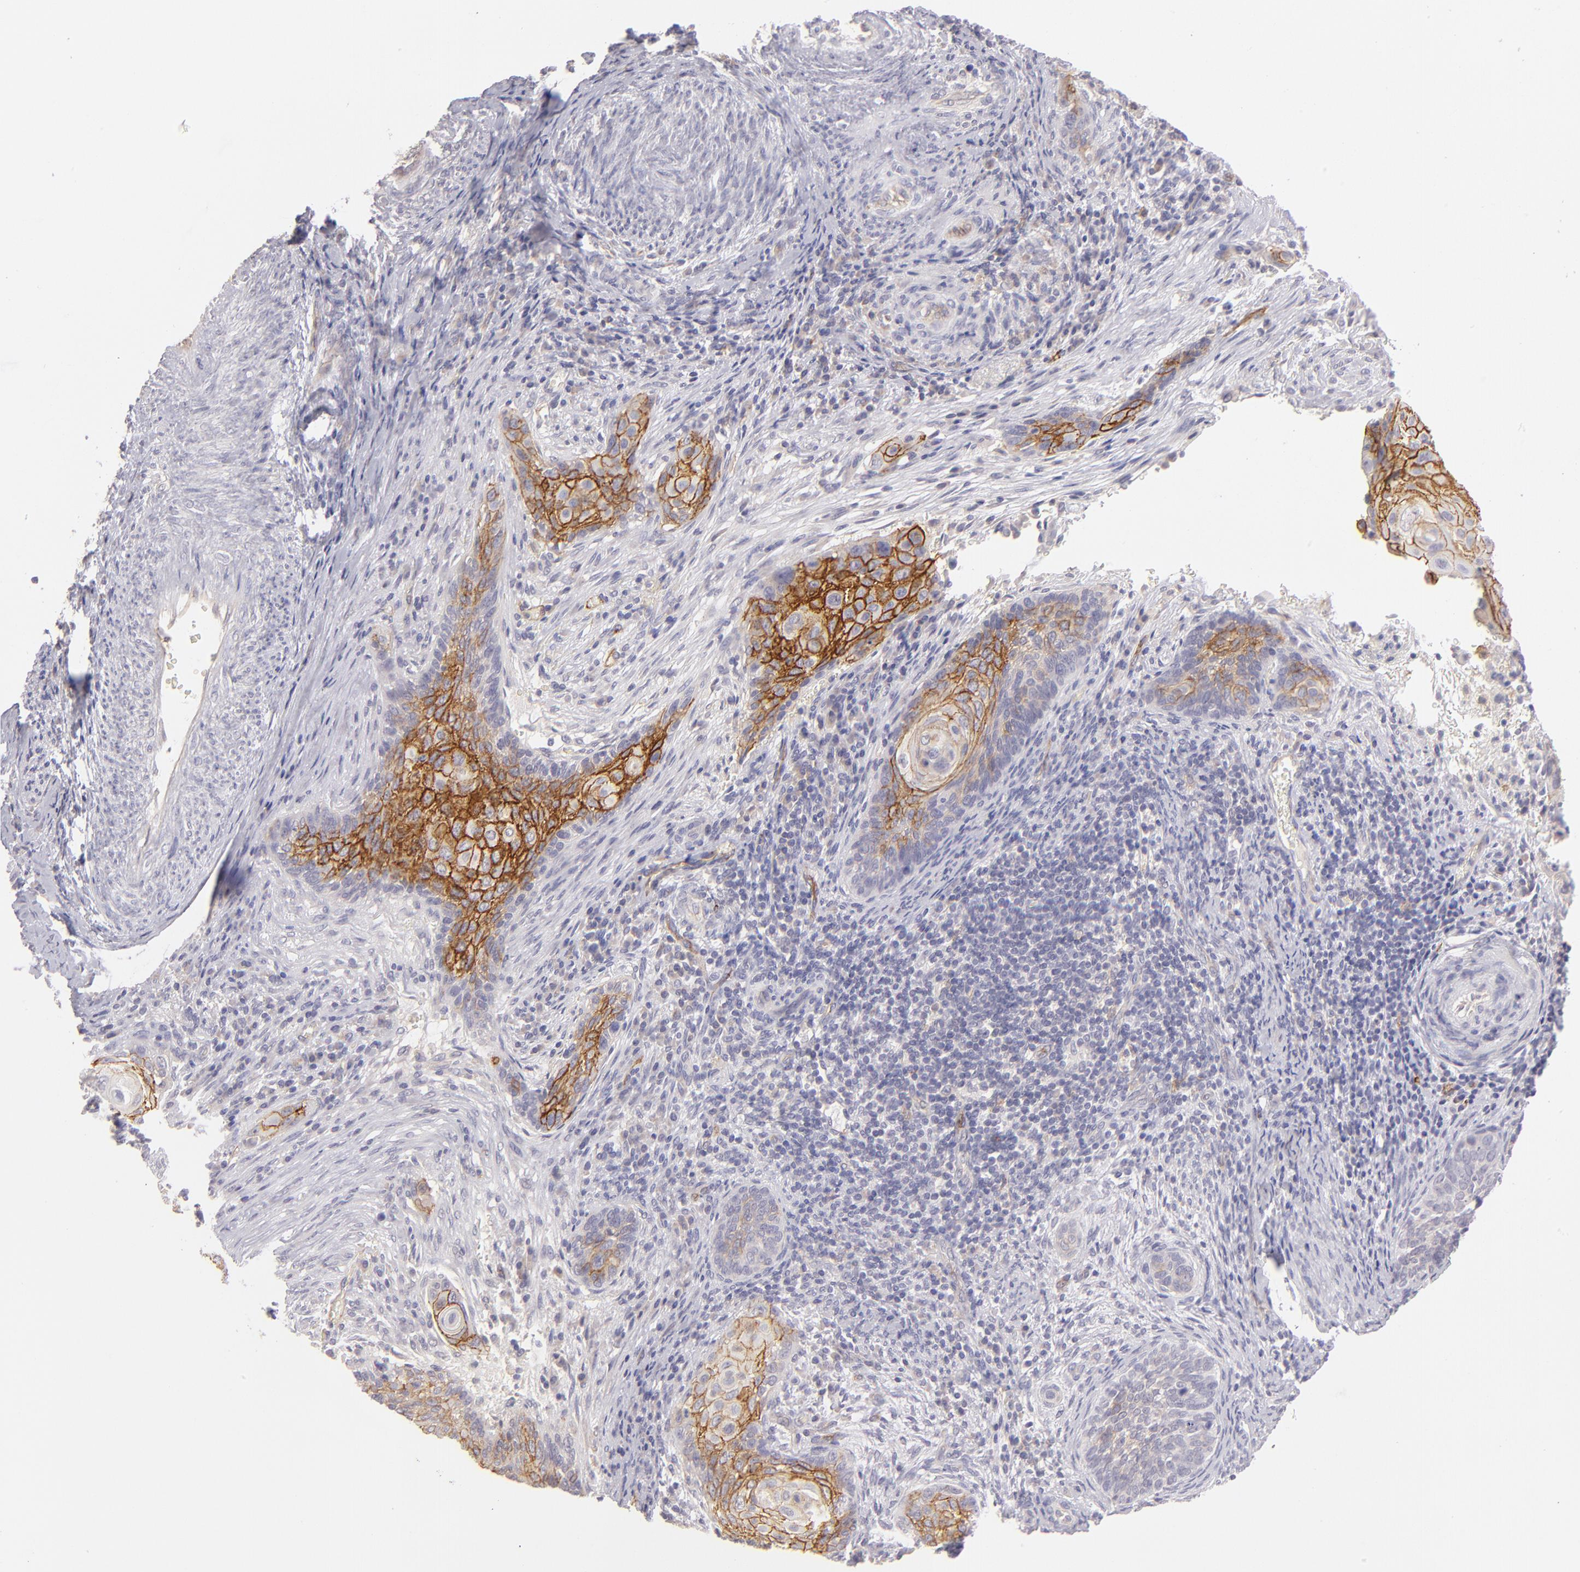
{"staining": {"intensity": "moderate", "quantity": "25%-75%", "location": "cytoplasmic/membranous"}, "tissue": "cervical cancer", "cell_type": "Tumor cells", "image_type": "cancer", "snomed": [{"axis": "morphology", "description": "Squamous cell carcinoma, NOS"}, {"axis": "topography", "description": "Cervix"}], "caption": "Human cervical cancer (squamous cell carcinoma) stained for a protein (brown) exhibits moderate cytoplasmic/membranous positive positivity in about 25%-75% of tumor cells.", "gene": "THBD", "patient": {"sex": "female", "age": 33}}